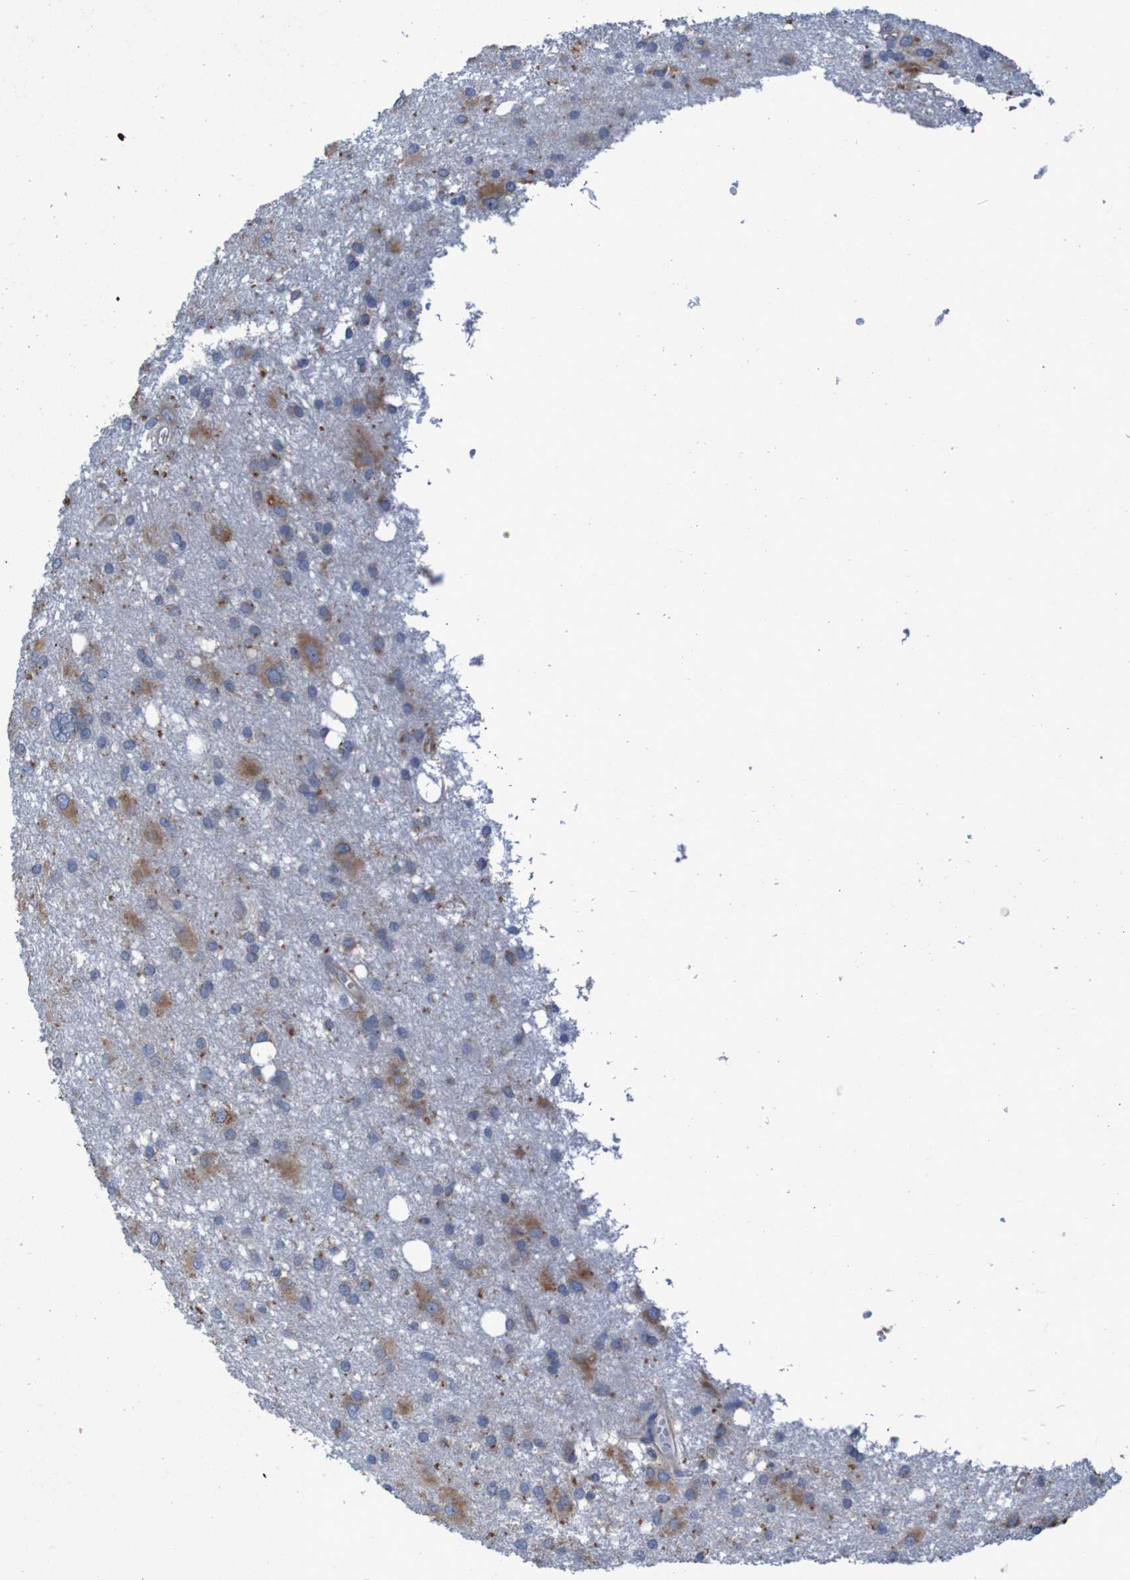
{"staining": {"intensity": "moderate", "quantity": "25%-75%", "location": "cytoplasmic/membranous"}, "tissue": "glioma", "cell_type": "Tumor cells", "image_type": "cancer", "snomed": [{"axis": "morphology", "description": "Glioma, malignant, High grade"}, {"axis": "topography", "description": "Brain"}], "caption": "Malignant glioma (high-grade) stained for a protein demonstrates moderate cytoplasmic/membranous positivity in tumor cells. The protein of interest is shown in brown color, while the nuclei are stained blue.", "gene": "RPL10", "patient": {"sex": "female", "age": 59}}